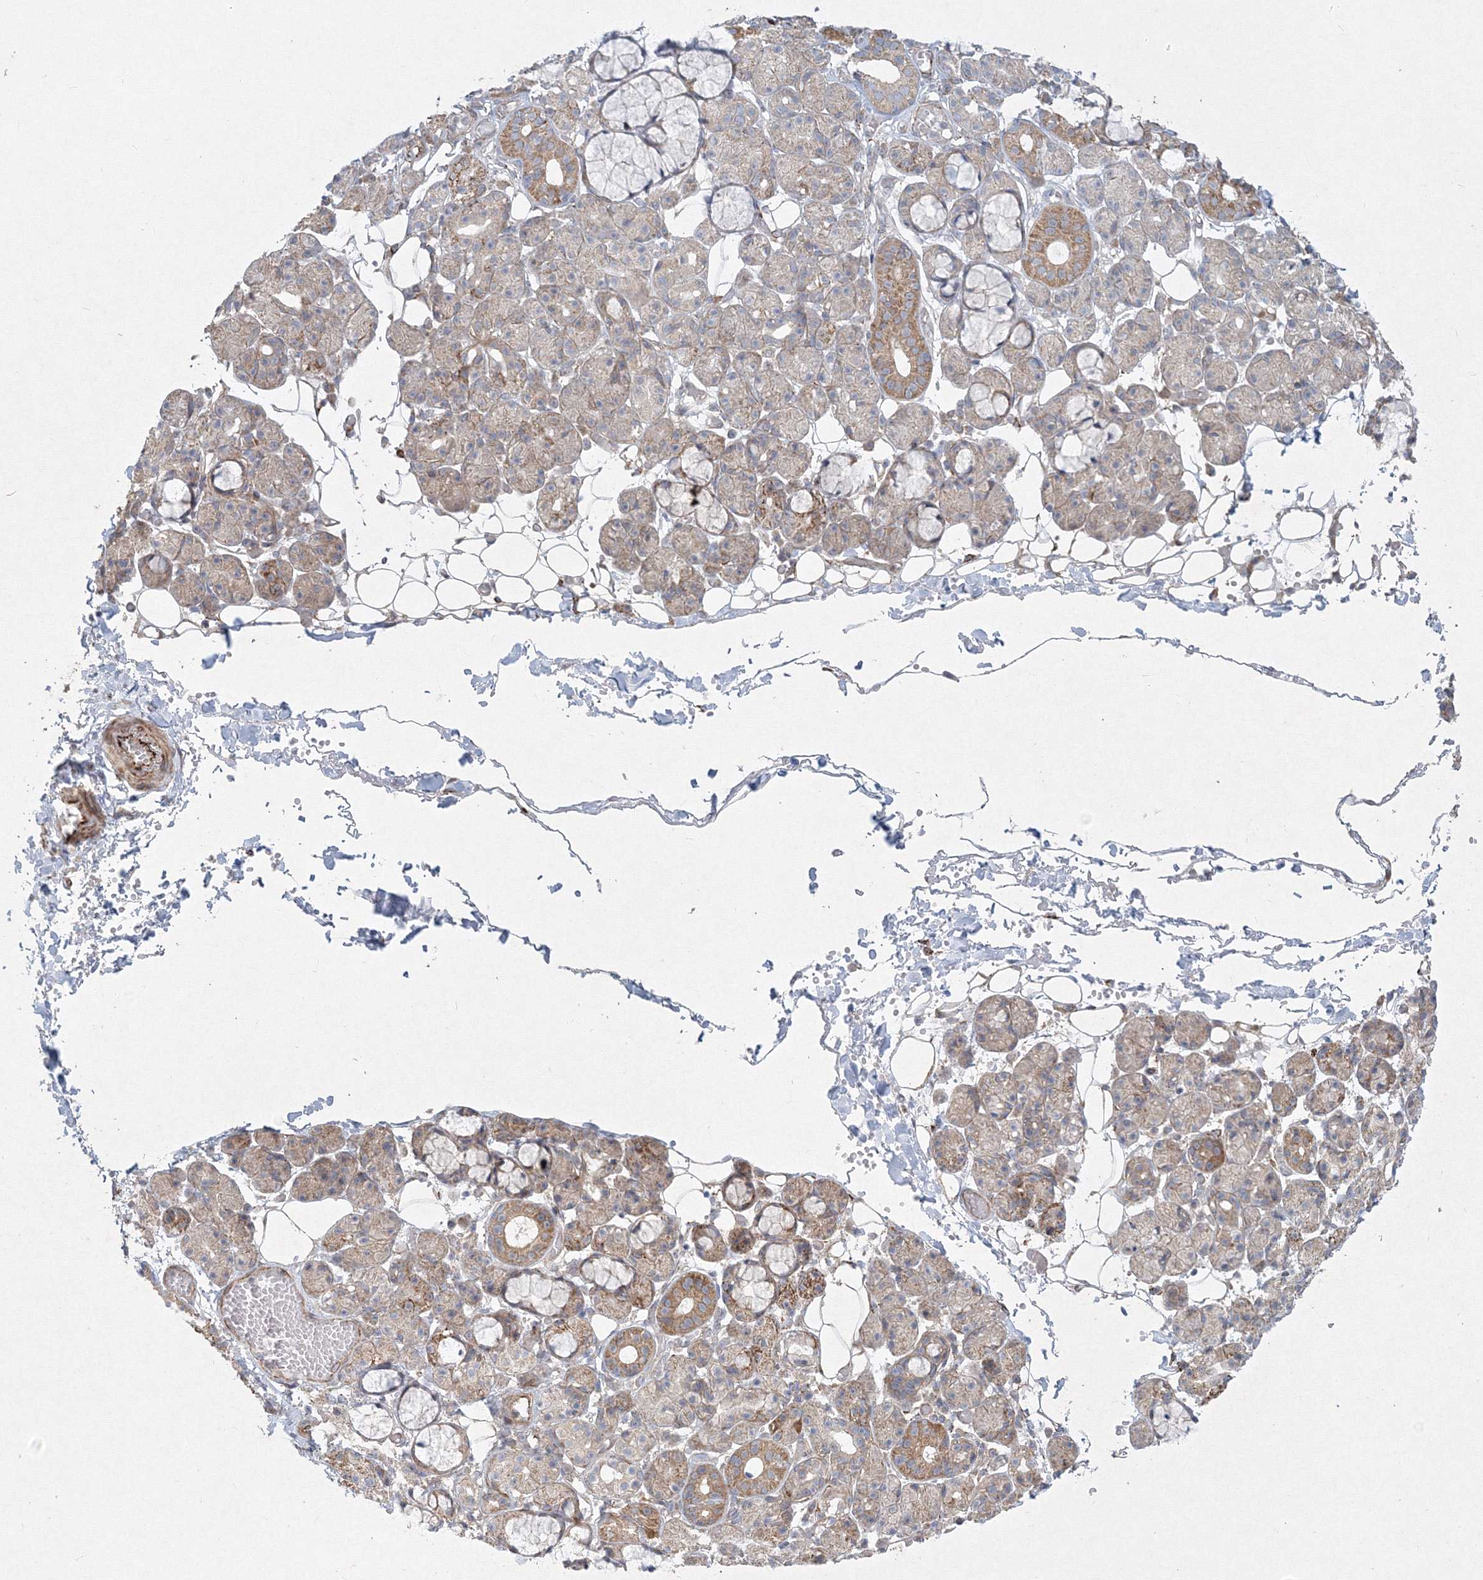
{"staining": {"intensity": "moderate", "quantity": "<25%", "location": "cytoplasmic/membranous"}, "tissue": "salivary gland", "cell_type": "Glandular cells", "image_type": "normal", "snomed": [{"axis": "morphology", "description": "Normal tissue, NOS"}, {"axis": "topography", "description": "Salivary gland"}], "caption": "Moderate cytoplasmic/membranous expression is appreciated in approximately <25% of glandular cells in normal salivary gland. (brown staining indicates protein expression, while blue staining denotes nuclei).", "gene": "WDR49", "patient": {"sex": "male", "age": 63}}